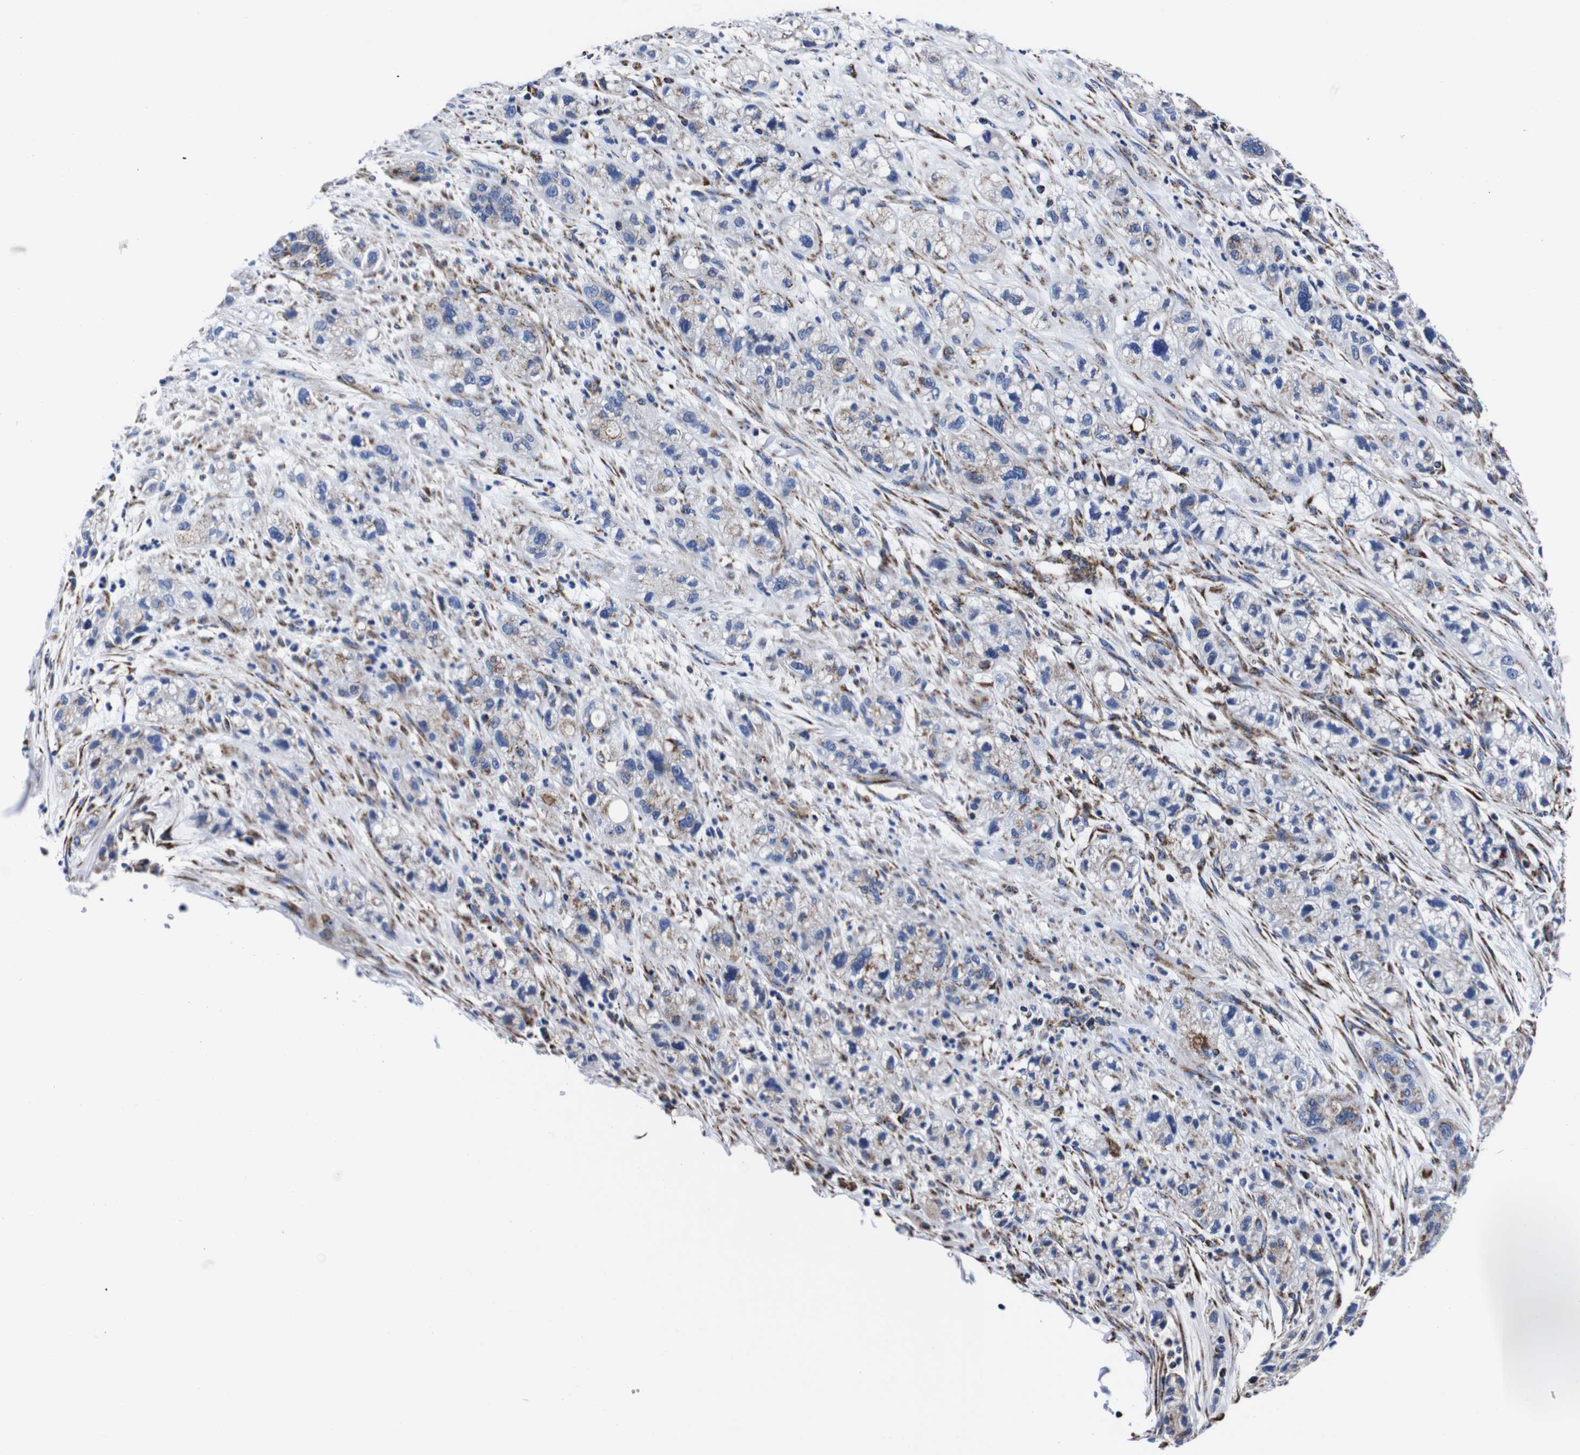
{"staining": {"intensity": "negative", "quantity": "none", "location": "none"}, "tissue": "pancreatic cancer", "cell_type": "Tumor cells", "image_type": "cancer", "snomed": [{"axis": "morphology", "description": "Adenocarcinoma, NOS"}, {"axis": "topography", "description": "Pancreas"}], "caption": "DAB (3,3'-diaminobenzidine) immunohistochemical staining of human adenocarcinoma (pancreatic) exhibits no significant positivity in tumor cells. (DAB (3,3'-diaminobenzidine) immunohistochemistry (IHC), high magnification).", "gene": "FKBP9", "patient": {"sex": "female", "age": 78}}